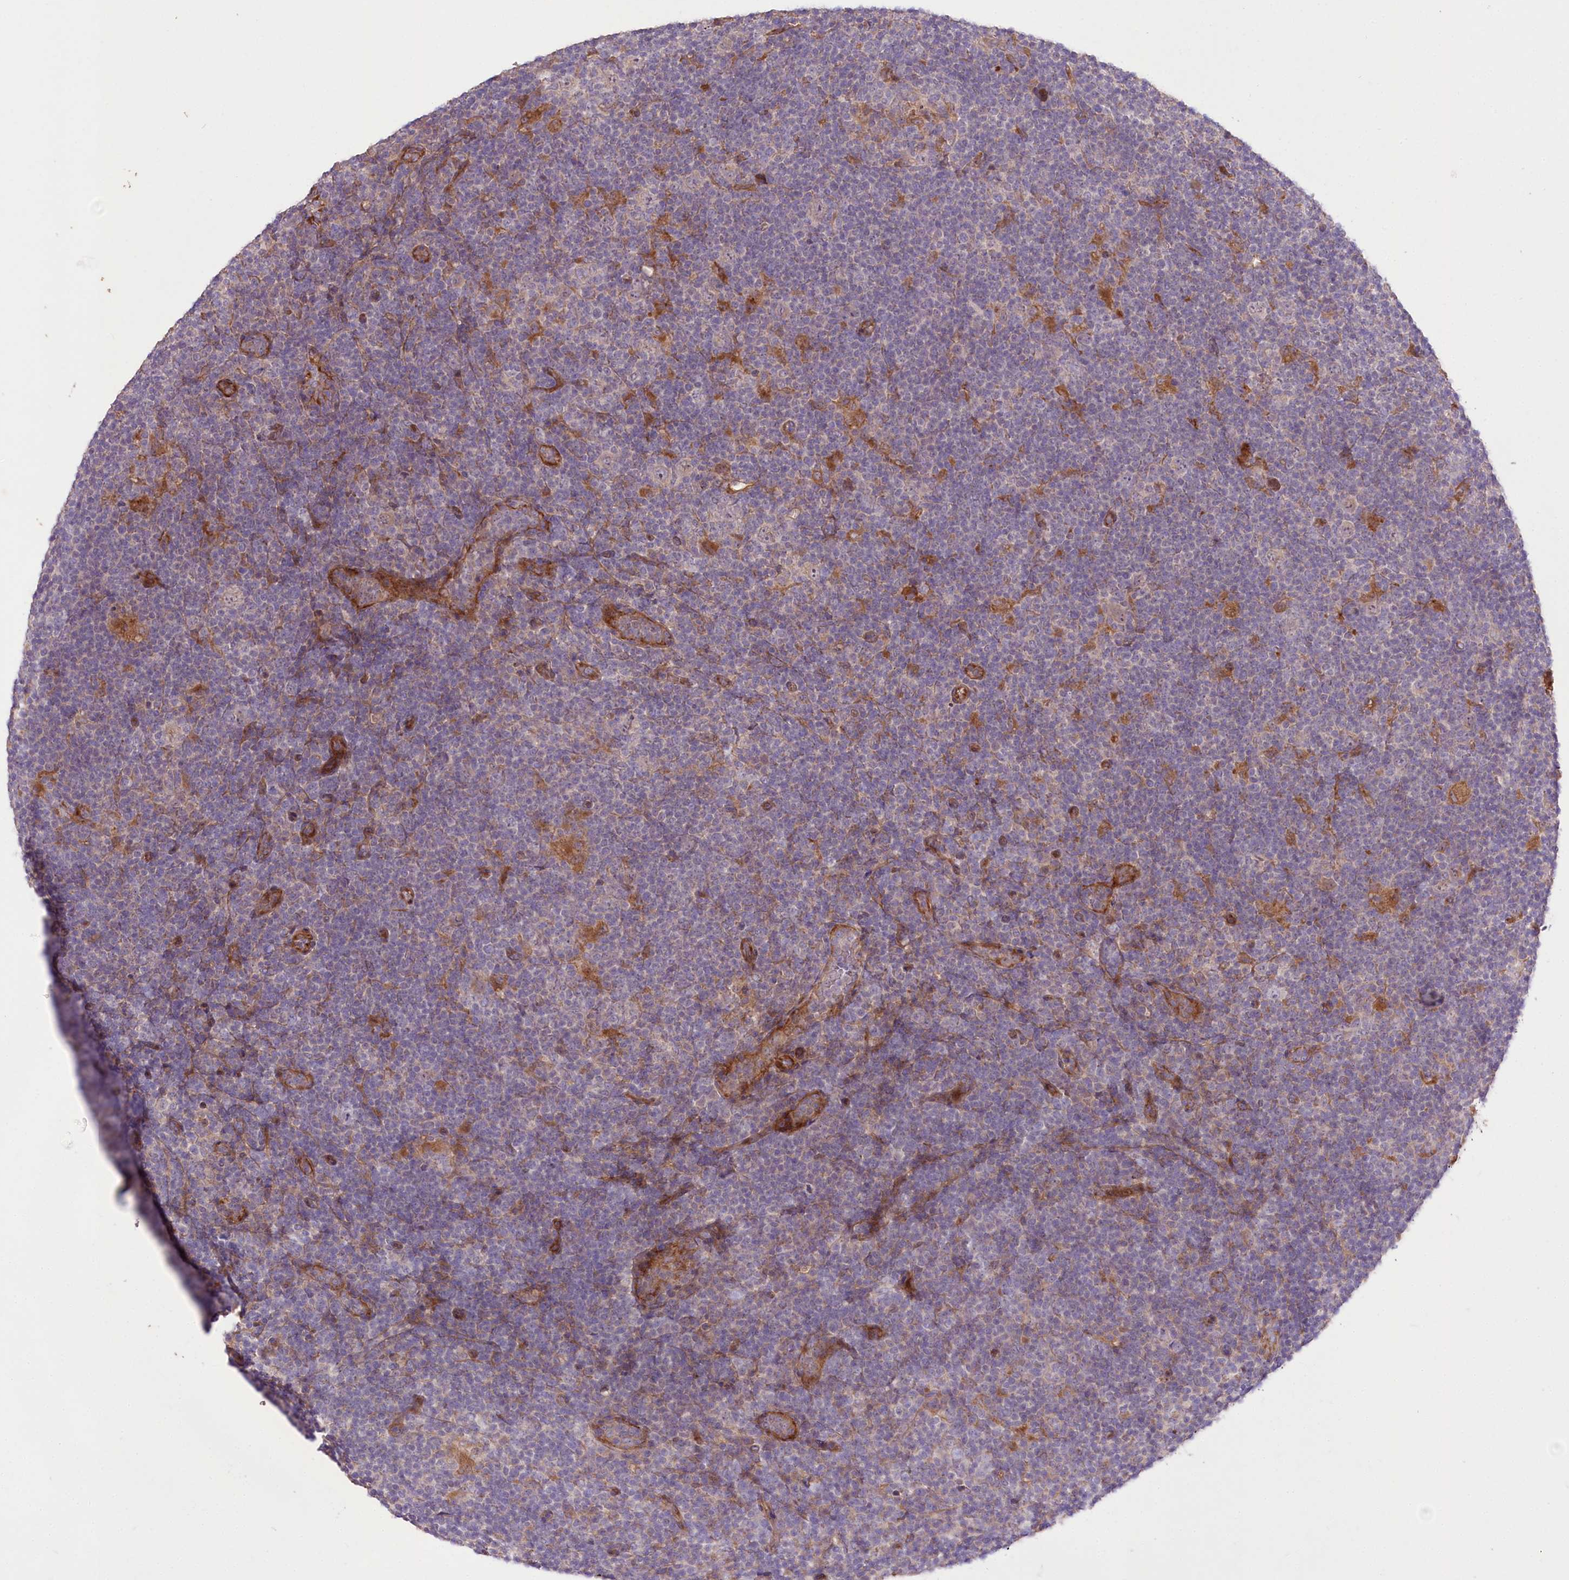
{"staining": {"intensity": "negative", "quantity": "none", "location": "none"}, "tissue": "lymphoma", "cell_type": "Tumor cells", "image_type": "cancer", "snomed": [{"axis": "morphology", "description": "Hodgkin's disease, NOS"}, {"axis": "topography", "description": "Lymph node"}], "caption": "Tumor cells are negative for protein expression in human Hodgkin's disease. (Brightfield microscopy of DAB immunohistochemistry (IHC) at high magnification).", "gene": "TRUB1", "patient": {"sex": "female", "age": 57}}